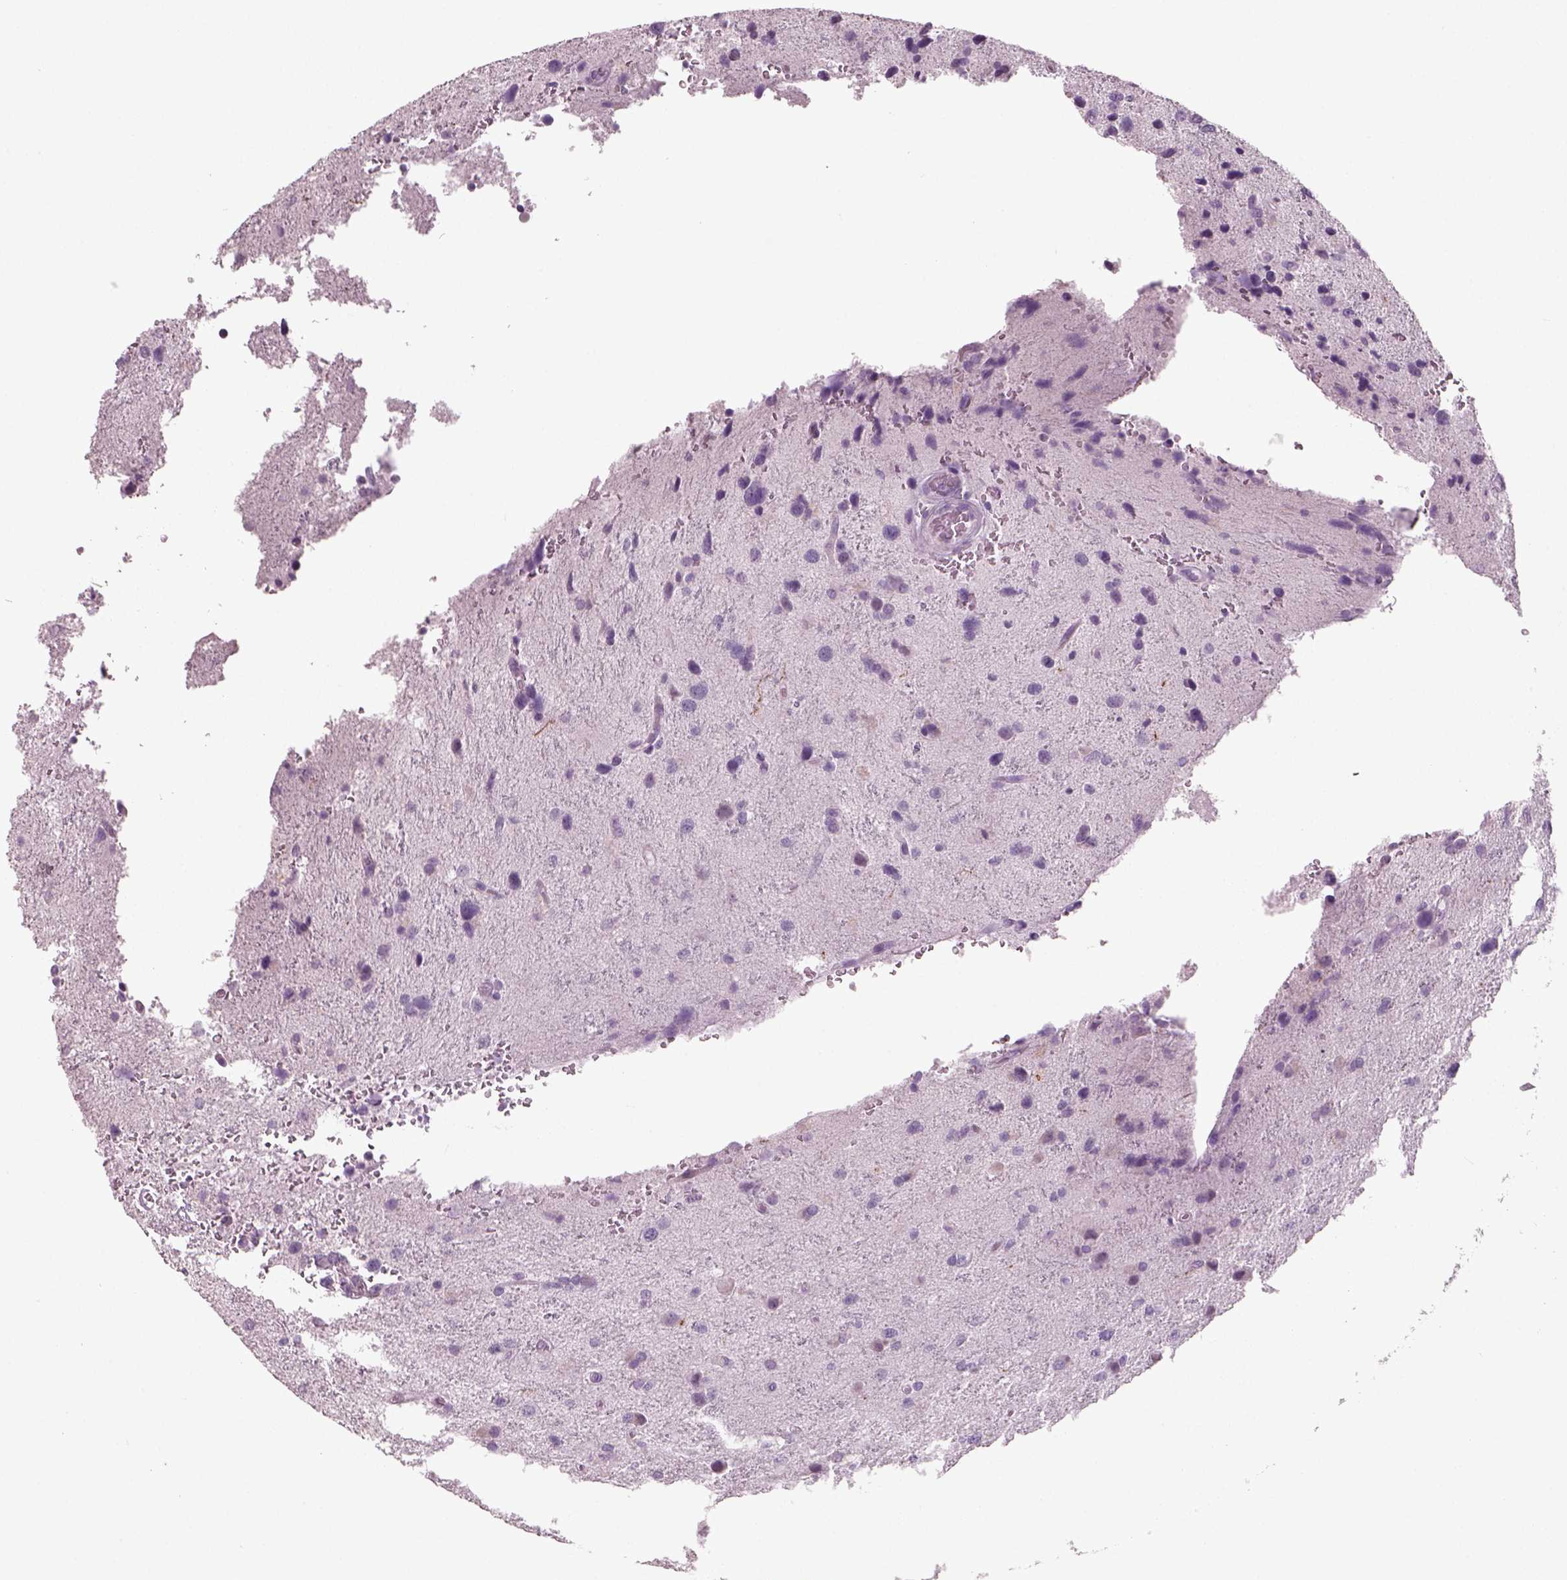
{"staining": {"intensity": "negative", "quantity": "none", "location": "none"}, "tissue": "glioma", "cell_type": "Tumor cells", "image_type": "cancer", "snomed": [{"axis": "morphology", "description": "Glioma, malignant, NOS"}, {"axis": "morphology", "description": "Glioma, malignant, High grade"}, {"axis": "topography", "description": "Brain"}], "caption": "Glioma was stained to show a protein in brown. There is no significant positivity in tumor cells. Brightfield microscopy of IHC stained with DAB (3,3'-diaminobenzidine) (brown) and hematoxylin (blue), captured at high magnification.", "gene": "SLC6A2", "patient": {"sex": "female", "age": 71}}